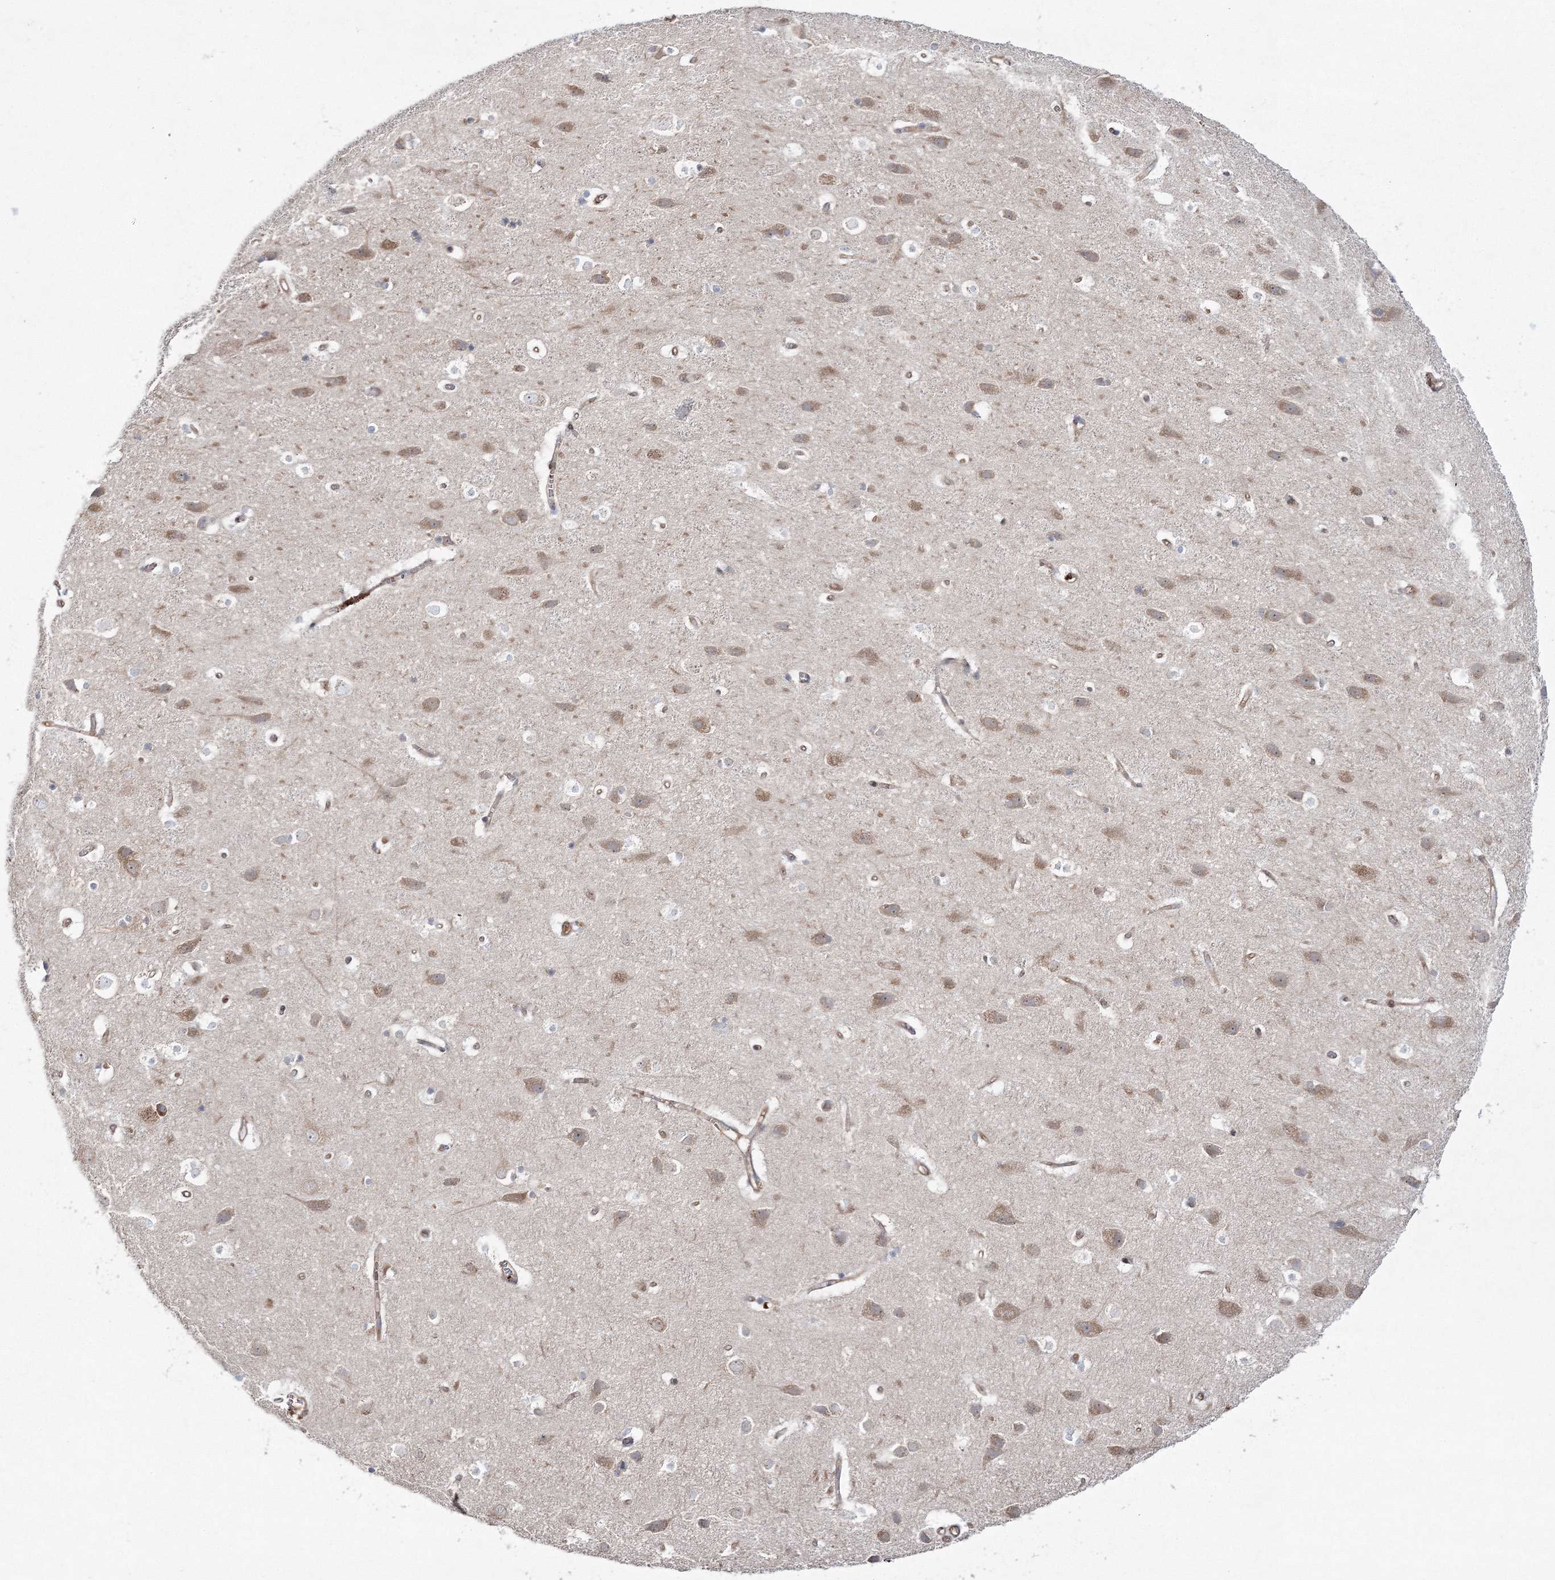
{"staining": {"intensity": "moderate", "quantity": ">75%", "location": "cytoplasmic/membranous"}, "tissue": "cerebral cortex", "cell_type": "Endothelial cells", "image_type": "normal", "snomed": [{"axis": "morphology", "description": "Normal tissue, NOS"}, {"axis": "topography", "description": "Cerebral cortex"}], "caption": "High-power microscopy captured an immunohistochemistry image of unremarkable cerebral cortex, revealing moderate cytoplasmic/membranous positivity in about >75% of endothelial cells. (DAB IHC with brightfield microscopy, high magnification).", "gene": "ZSWIM6", "patient": {"sex": "male", "age": 54}}